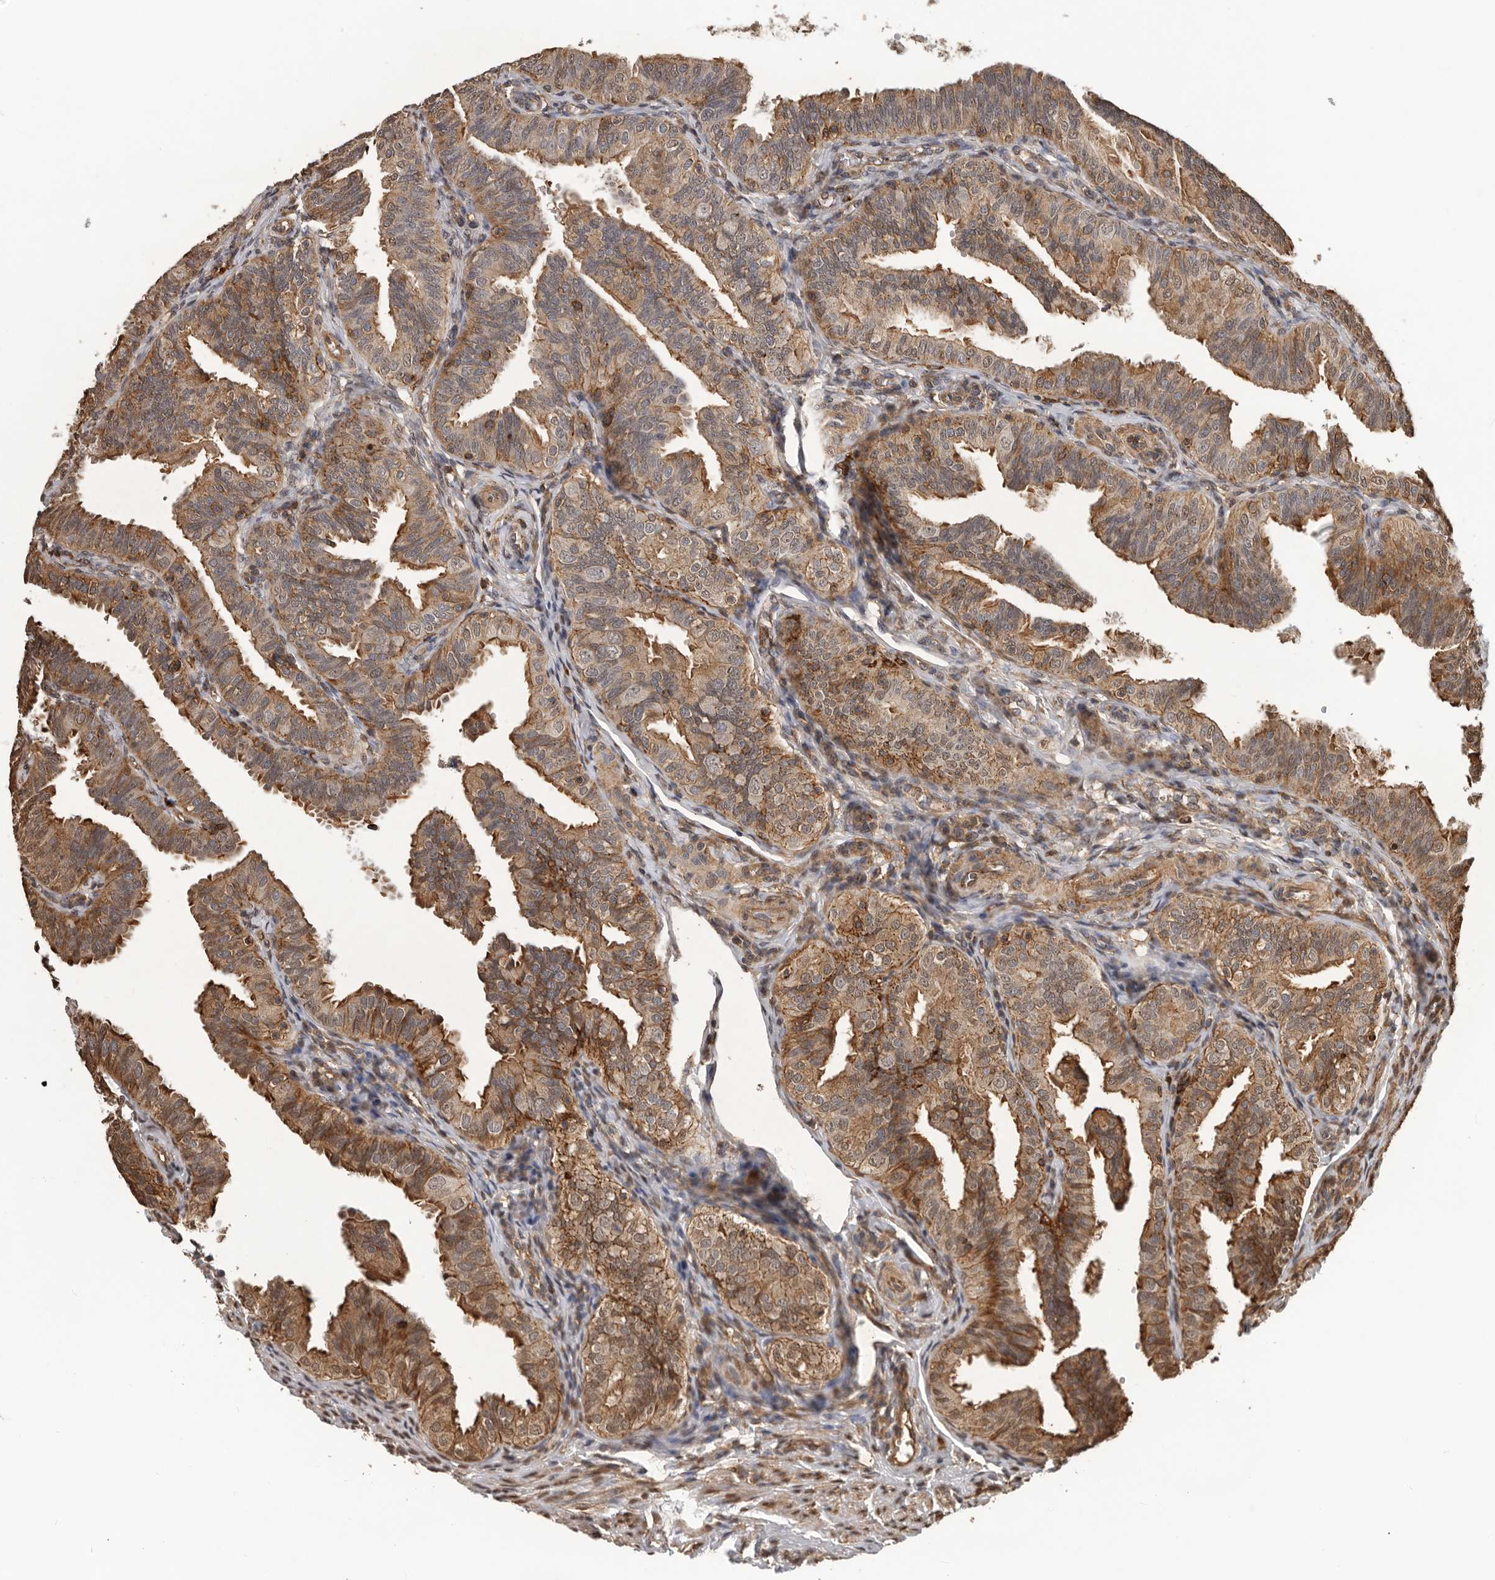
{"staining": {"intensity": "moderate", "quantity": ">75%", "location": "cytoplasmic/membranous"}, "tissue": "fallopian tube", "cell_type": "Glandular cells", "image_type": "normal", "snomed": [{"axis": "morphology", "description": "Normal tissue, NOS"}, {"axis": "topography", "description": "Fallopian tube"}], "caption": "Immunohistochemistry (IHC) histopathology image of unremarkable fallopian tube stained for a protein (brown), which reveals medium levels of moderate cytoplasmic/membranous expression in approximately >75% of glandular cells.", "gene": "RNF157", "patient": {"sex": "female", "age": 35}}